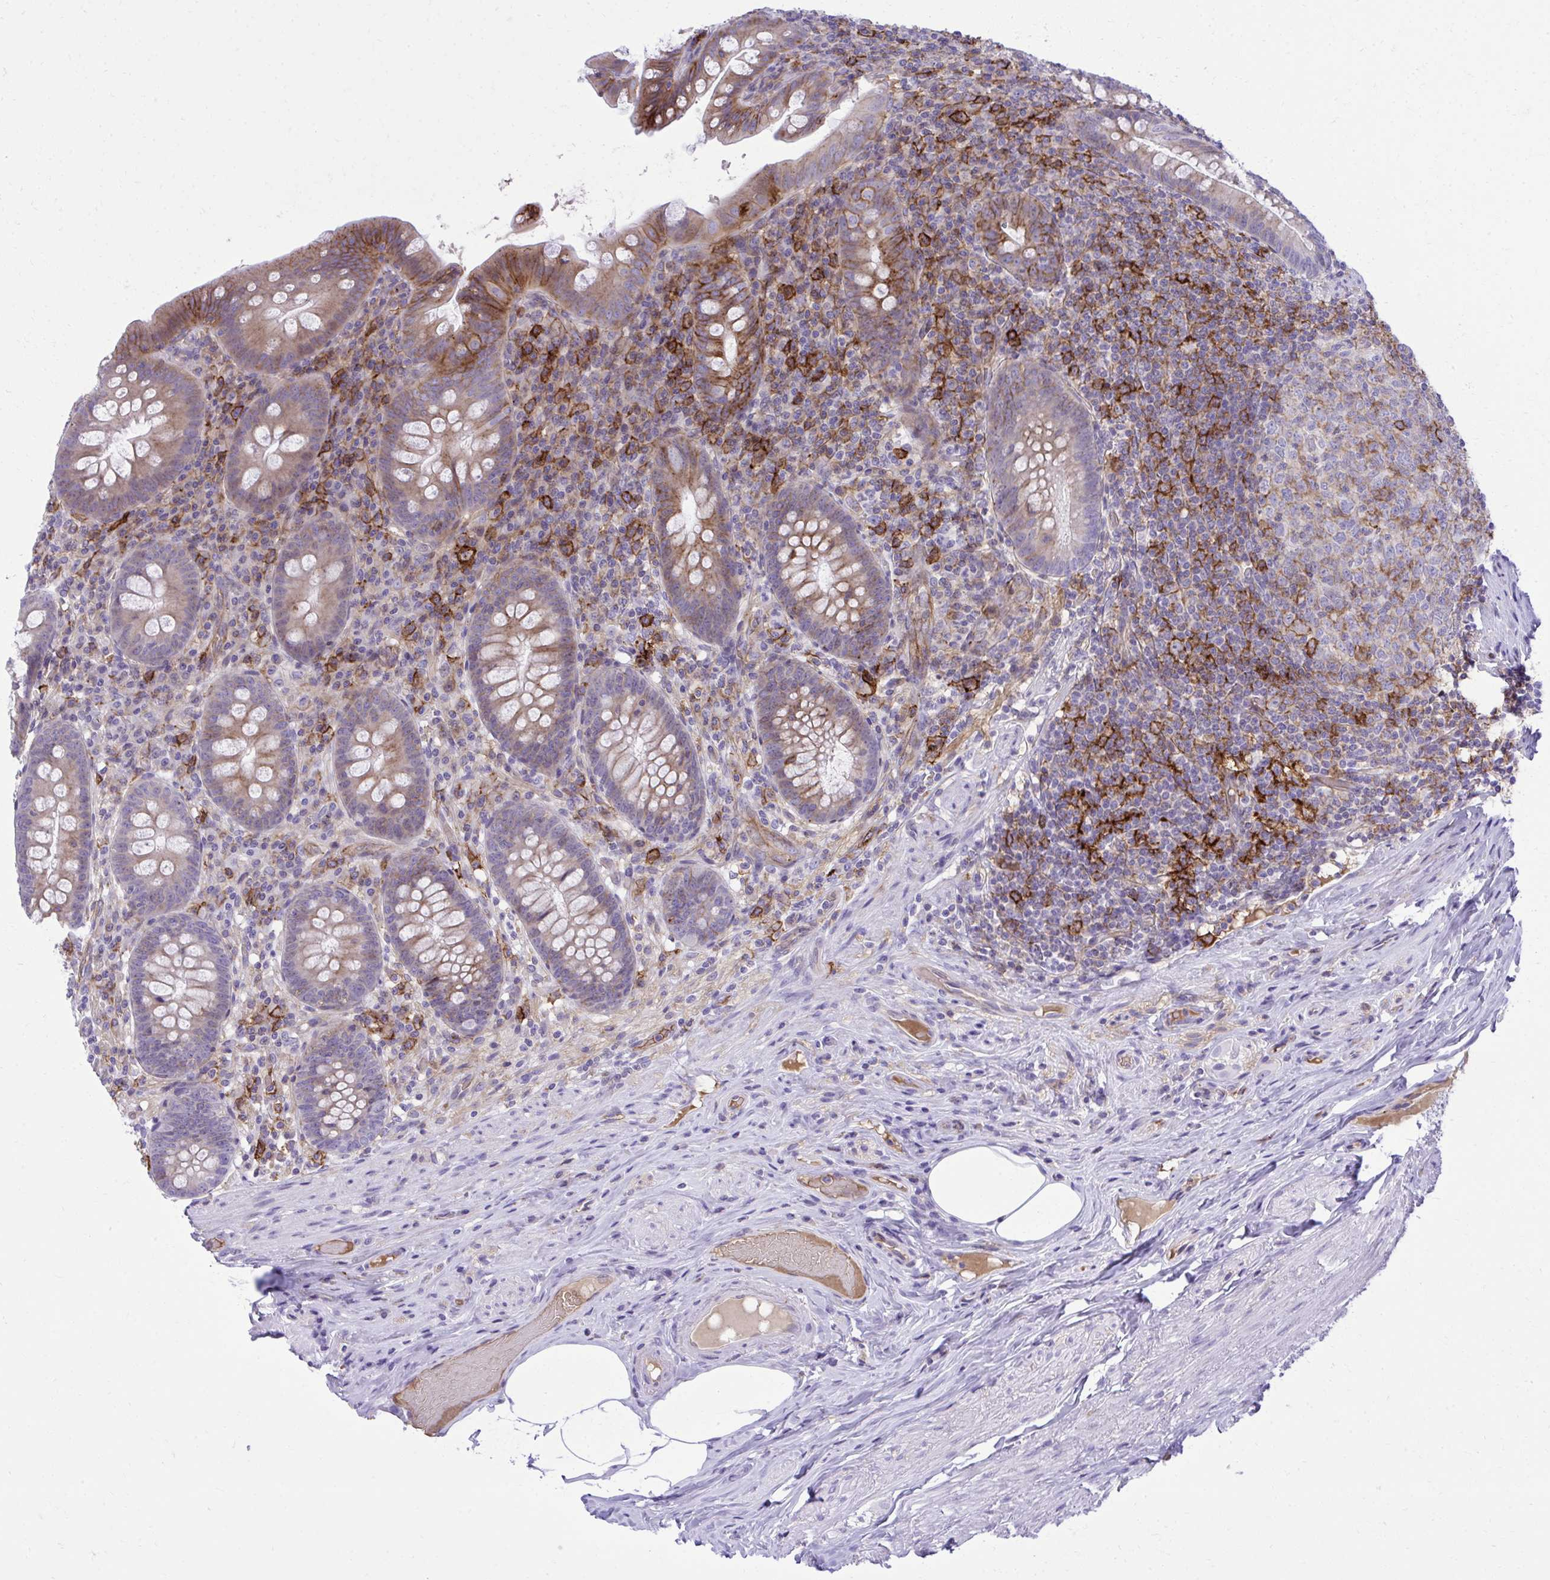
{"staining": {"intensity": "moderate", "quantity": "25%-75%", "location": "cytoplasmic/membranous"}, "tissue": "appendix", "cell_type": "Glandular cells", "image_type": "normal", "snomed": [{"axis": "morphology", "description": "Normal tissue, NOS"}, {"axis": "topography", "description": "Appendix"}], "caption": "An image of appendix stained for a protein exhibits moderate cytoplasmic/membranous brown staining in glandular cells. The staining was performed using DAB (3,3'-diaminobenzidine), with brown indicating positive protein expression. Nuclei are stained blue with hematoxylin.", "gene": "PITPNM3", "patient": {"sex": "male", "age": 71}}